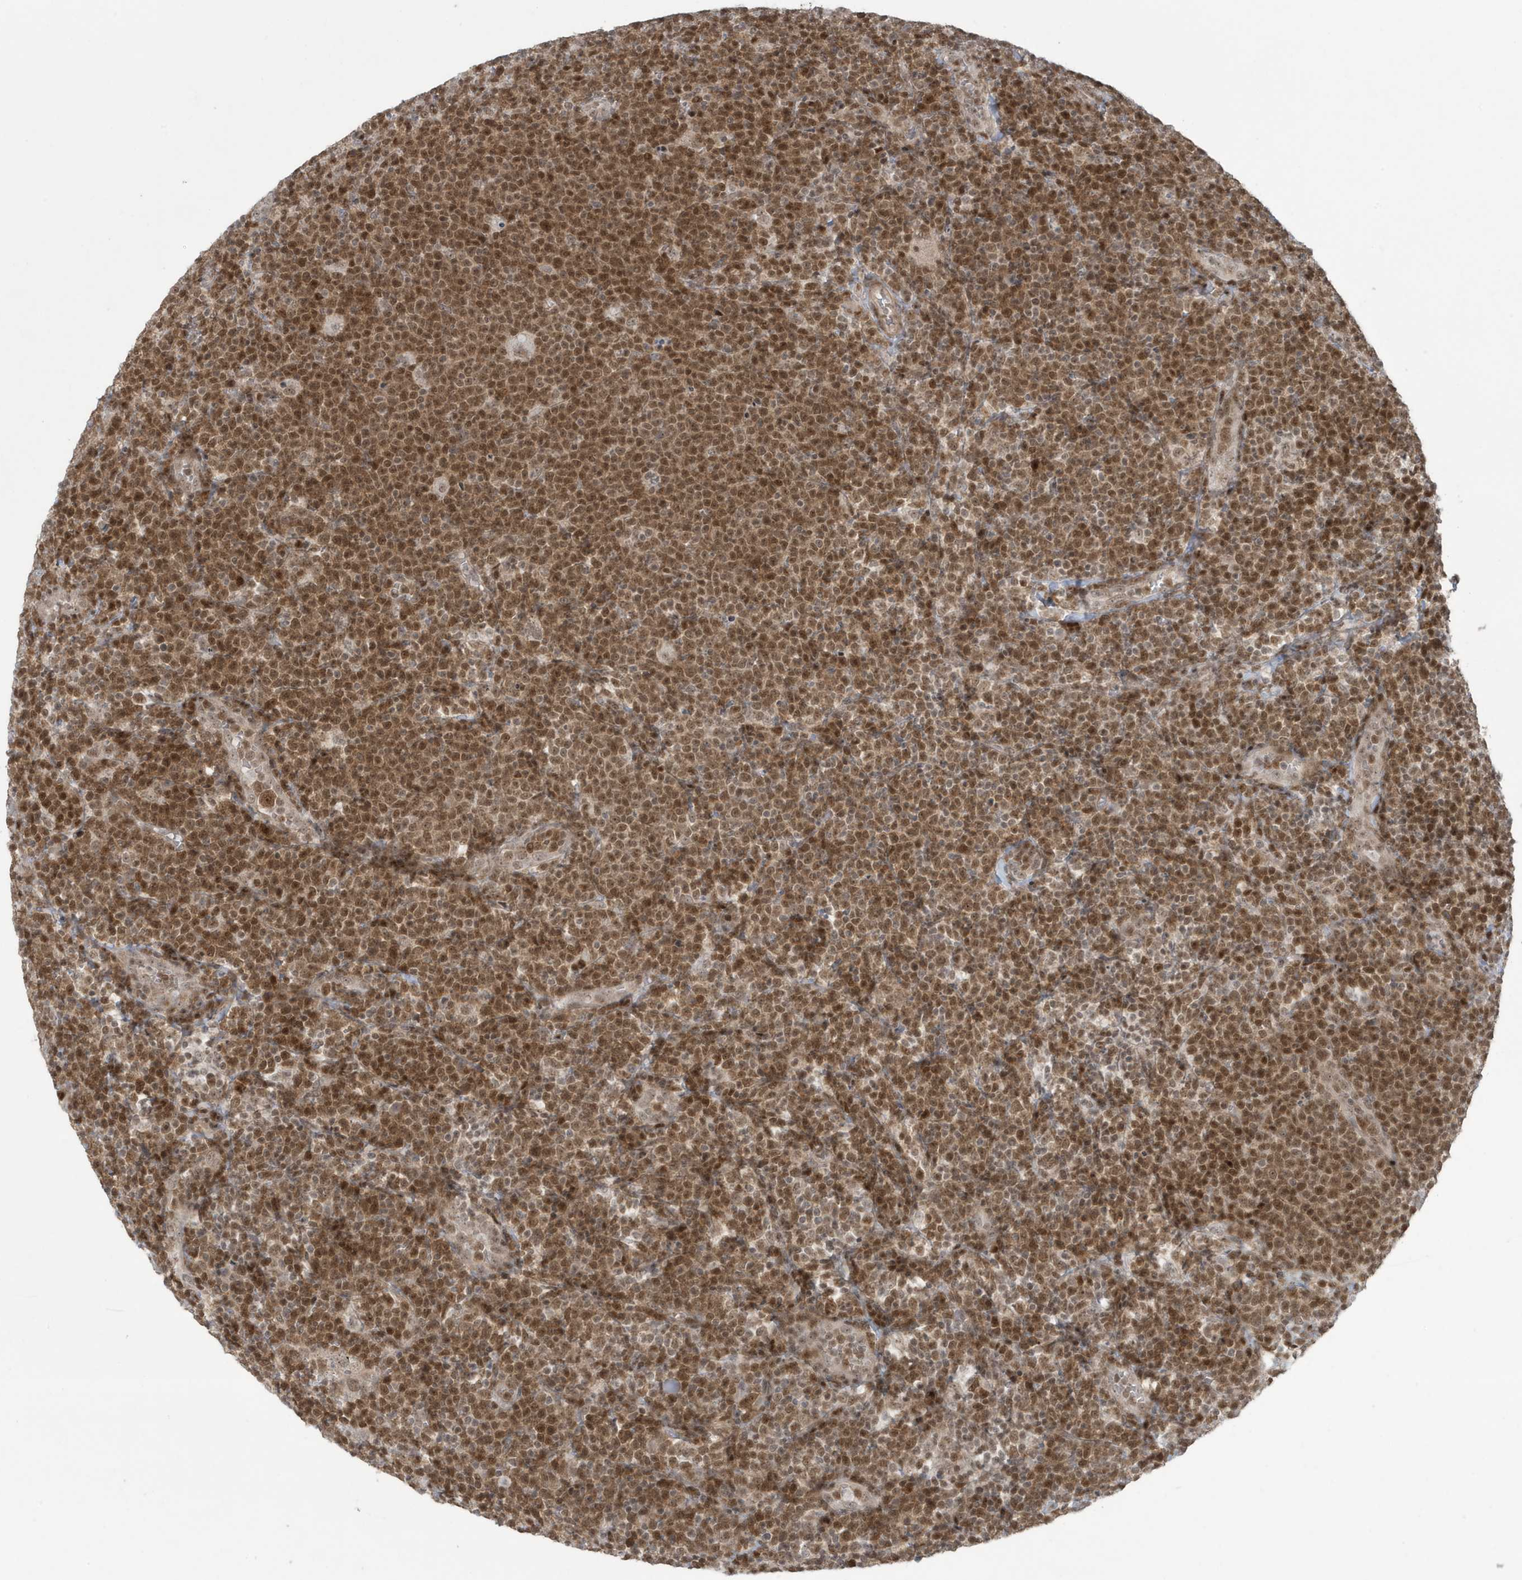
{"staining": {"intensity": "strong", "quantity": ">75%", "location": "cytoplasmic/membranous,nuclear"}, "tissue": "lymphoma", "cell_type": "Tumor cells", "image_type": "cancer", "snomed": [{"axis": "morphology", "description": "Malignant lymphoma, non-Hodgkin's type, High grade"}, {"axis": "topography", "description": "Lymph node"}], "caption": "Approximately >75% of tumor cells in human high-grade malignant lymphoma, non-Hodgkin's type exhibit strong cytoplasmic/membranous and nuclear protein staining as visualized by brown immunohistochemical staining.", "gene": "C1orf52", "patient": {"sex": "male", "age": 61}}